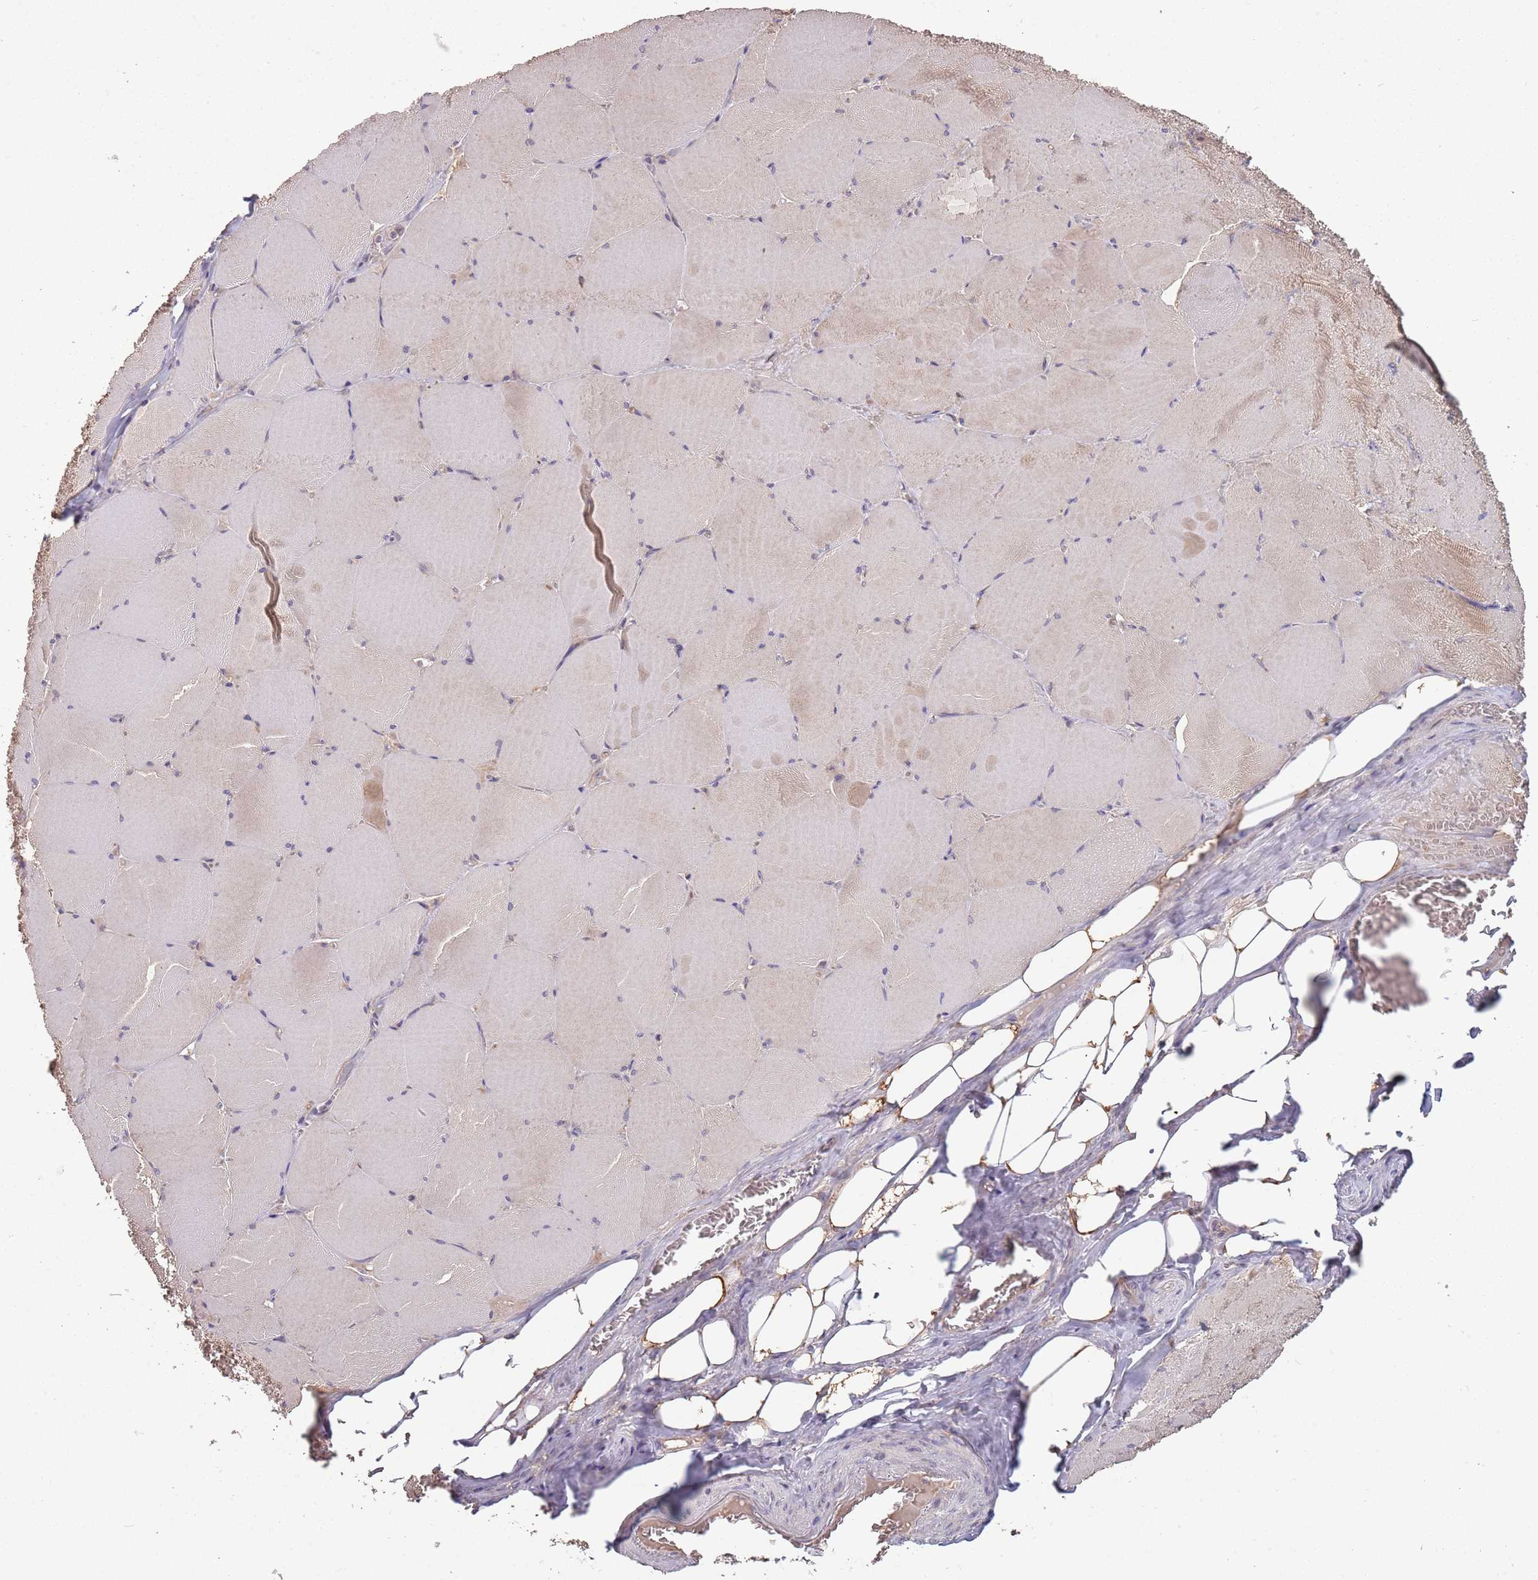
{"staining": {"intensity": "weak", "quantity": "<25%", "location": "cytoplasmic/membranous"}, "tissue": "skeletal muscle", "cell_type": "Myocytes", "image_type": "normal", "snomed": [{"axis": "morphology", "description": "Normal tissue, NOS"}, {"axis": "topography", "description": "Skeletal muscle"}, {"axis": "topography", "description": "Head-Neck"}], "caption": "An immunohistochemistry (IHC) image of normal skeletal muscle is shown. There is no staining in myocytes of skeletal muscle. (DAB (3,3'-diaminobenzidine) immunohistochemistry, high magnification).", "gene": "USP32", "patient": {"sex": "male", "age": 66}}